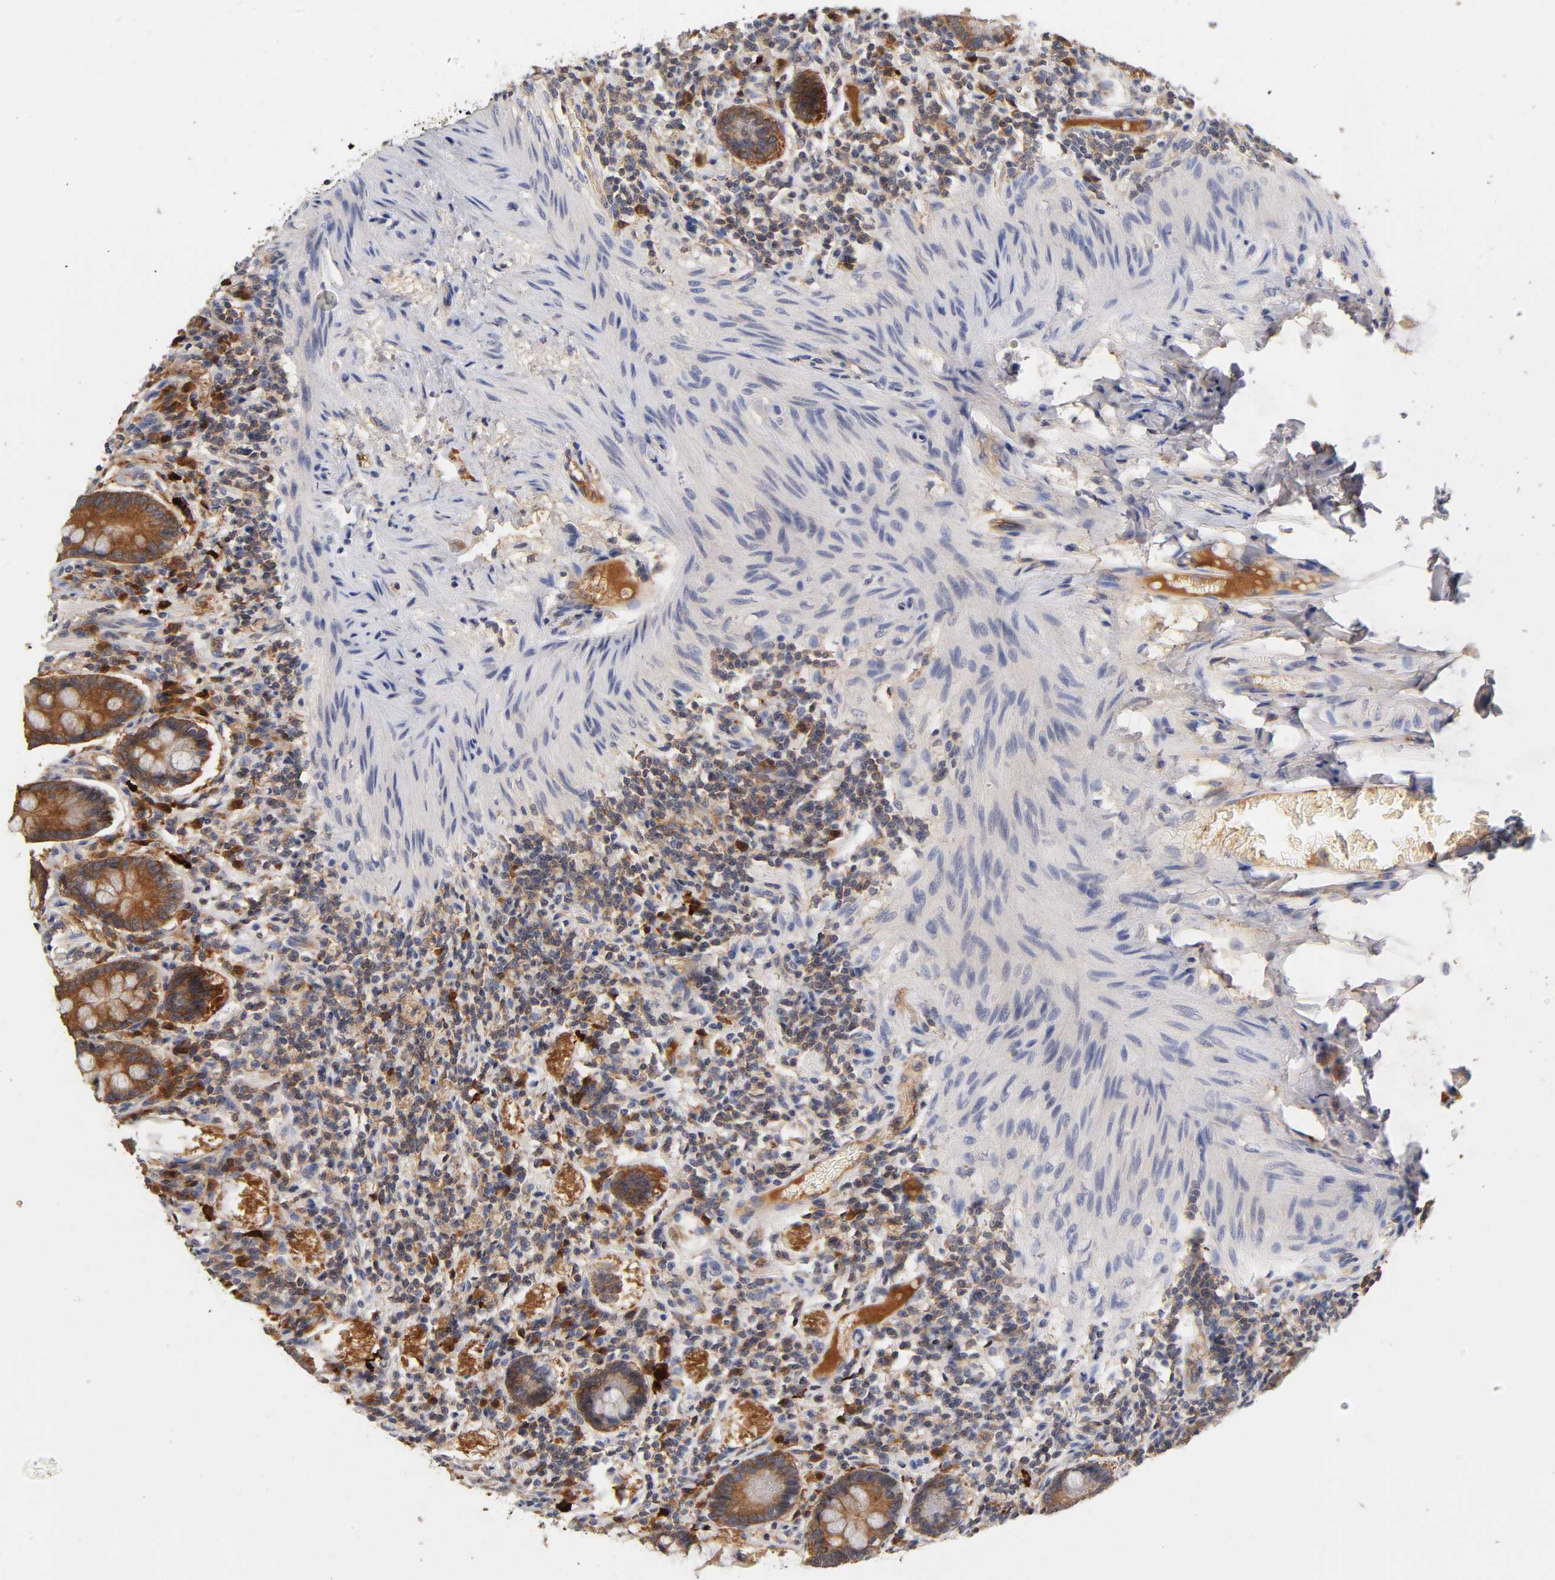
{"staining": {"intensity": "strong", "quantity": ">75%", "location": "cytoplasmic/membranous"}, "tissue": "small intestine", "cell_type": "Glandular cells", "image_type": "normal", "snomed": [{"axis": "morphology", "description": "Normal tissue, NOS"}, {"axis": "topography", "description": "Small intestine"}], "caption": "Strong cytoplasmic/membranous protein staining is seen in approximately >75% of glandular cells in small intestine. (Brightfield microscopy of DAB IHC at high magnification).", "gene": "RPS29", "patient": {"sex": "male", "age": 41}}